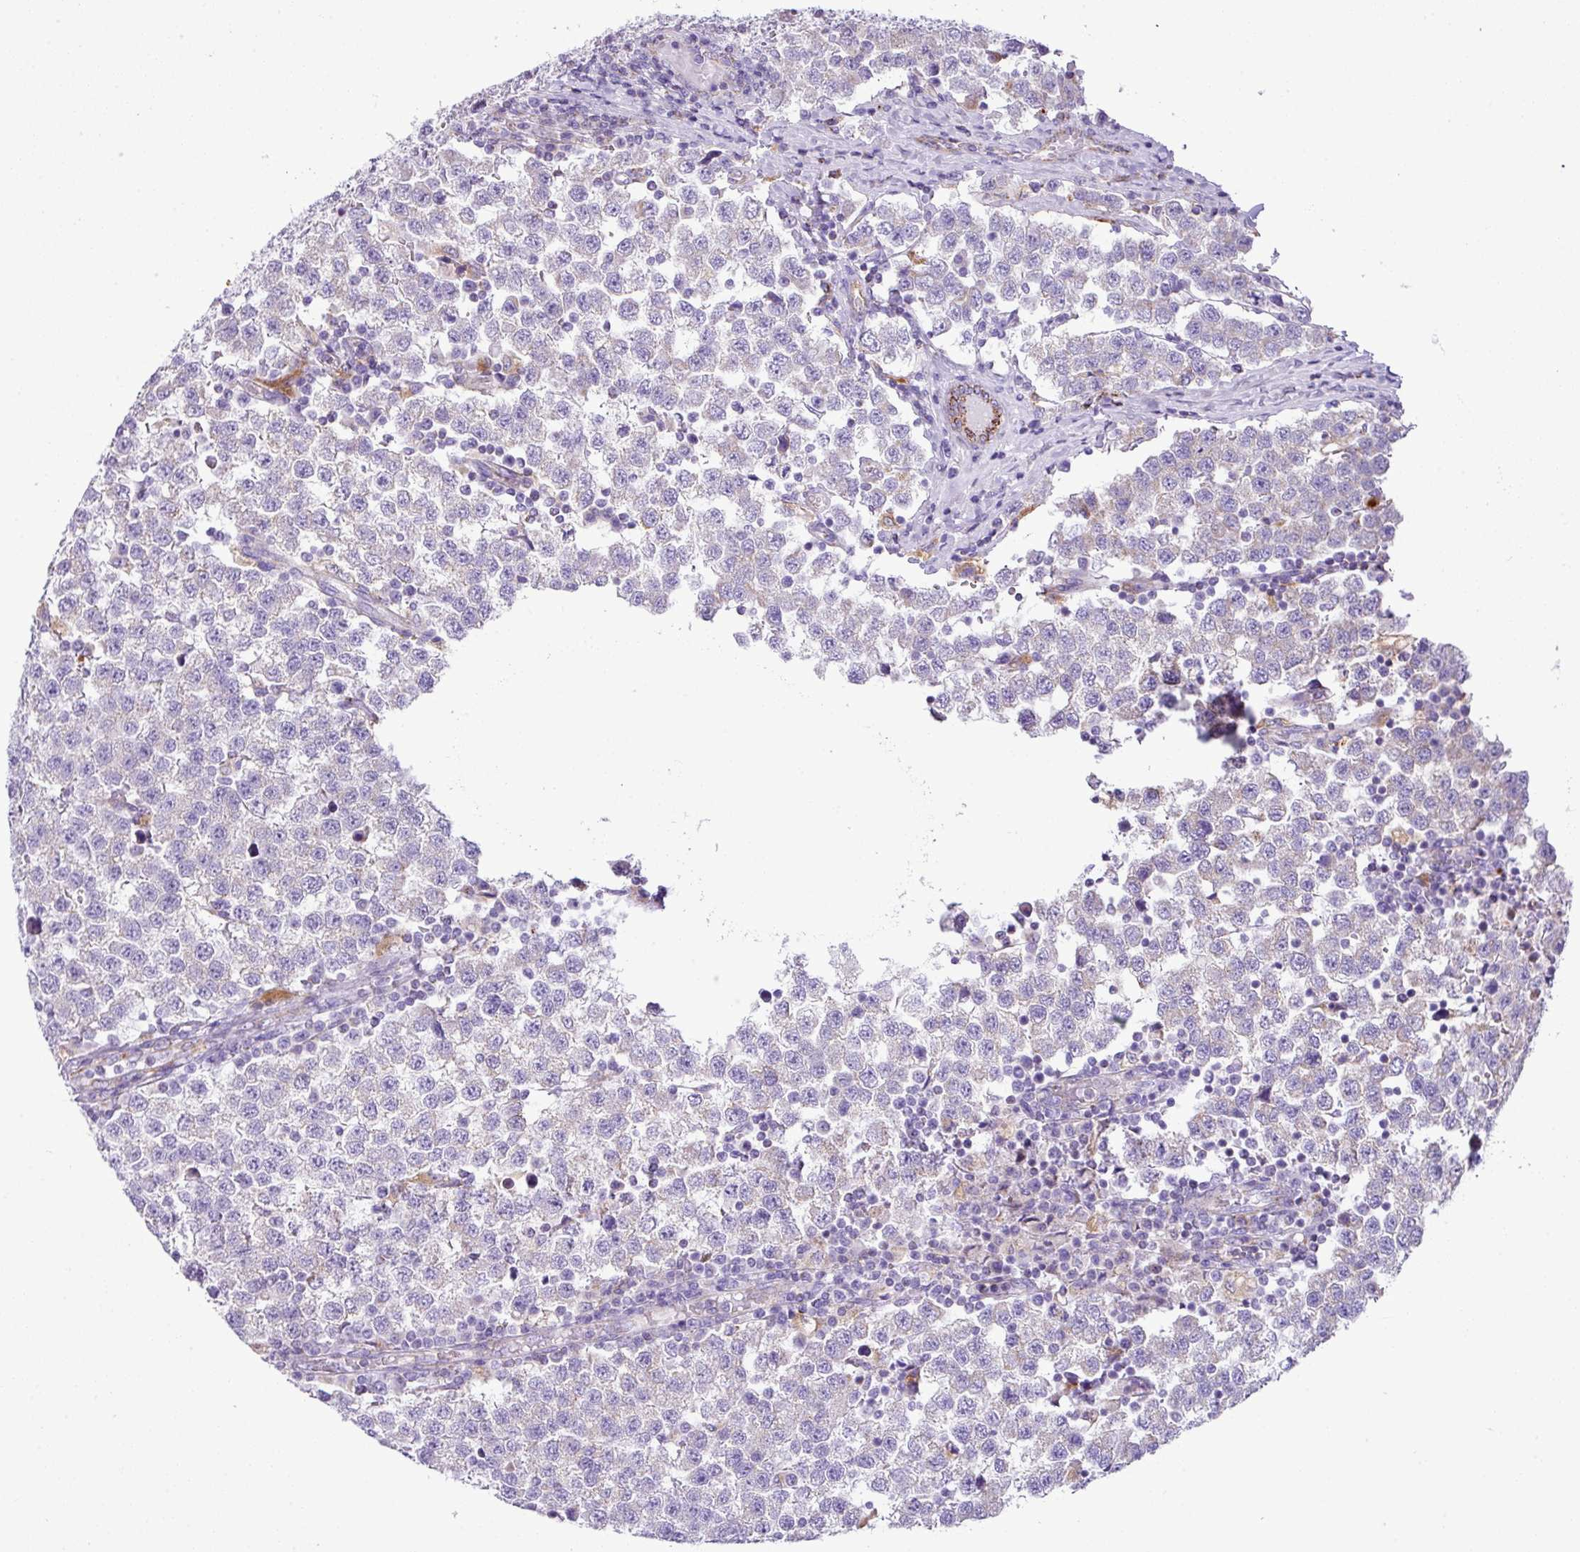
{"staining": {"intensity": "negative", "quantity": "none", "location": "none"}, "tissue": "testis cancer", "cell_type": "Tumor cells", "image_type": "cancer", "snomed": [{"axis": "morphology", "description": "Seminoma, NOS"}, {"axis": "topography", "description": "Testis"}], "caption": "IHC of testis cancer reveals no staining in tumor cells.", "gene": "PGAP4", "patient": {"sex": "male", "age": 34}}